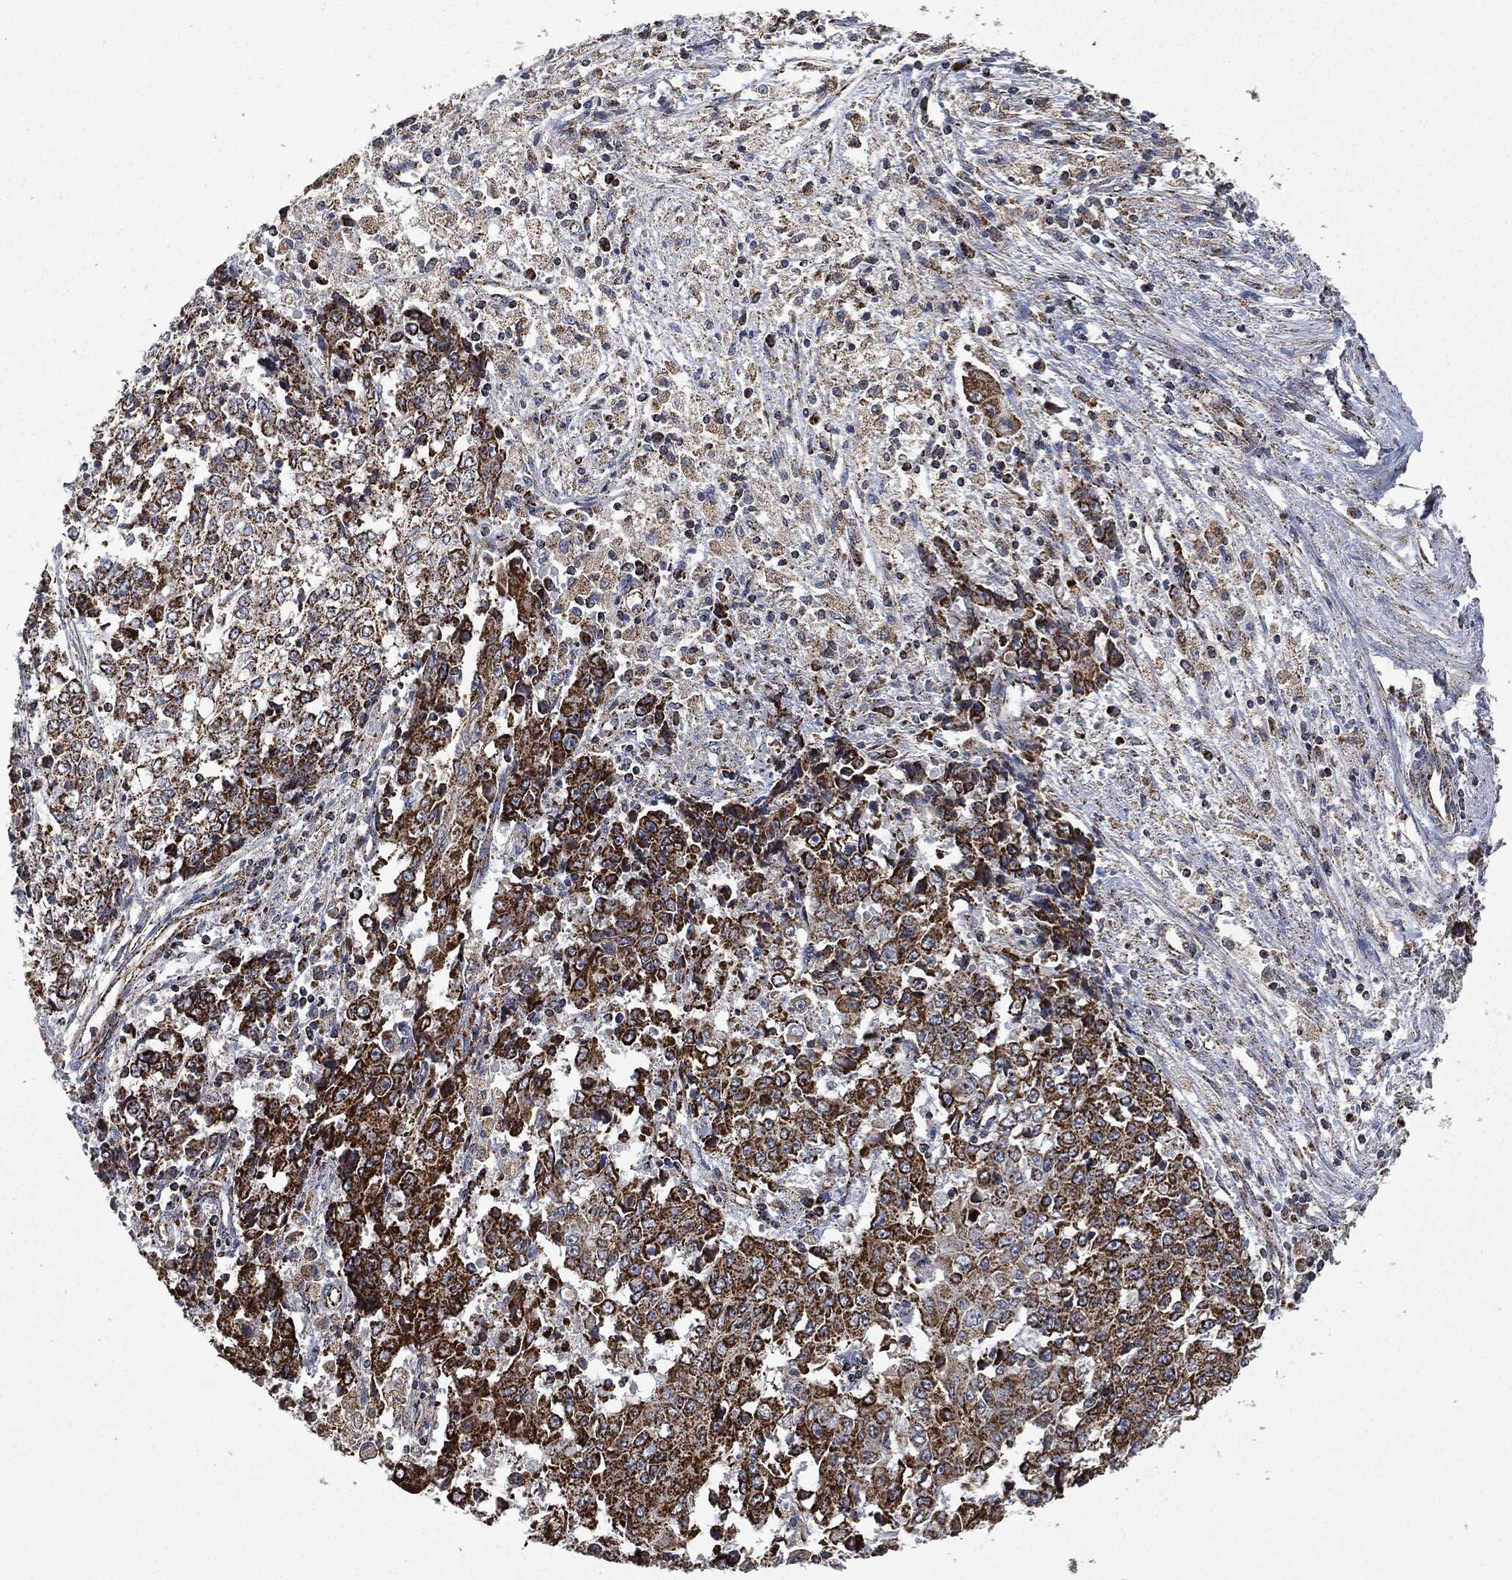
{"staining": {"intensity": "strong", "quantity": ">75%", "location": "cytoplasmic/membranous"}, "tissue": "ovarian cancer", "cell_type": "Tumor cells", "image_type": "cancer", "snomed": [{"axis": "morphology", "description": "Carcinoma, endometroid"}, {"axis": "topography", "description": "Ovary"}], "caption": "This is an image of immunohistochemistry staining of ovarian cancer (endometroid carcinoma), which shows strong positivity in the cytoplasmic/membranous of tumor cells.", "gene": "RYK", "patient": {"sex": "female", "age": 42}}